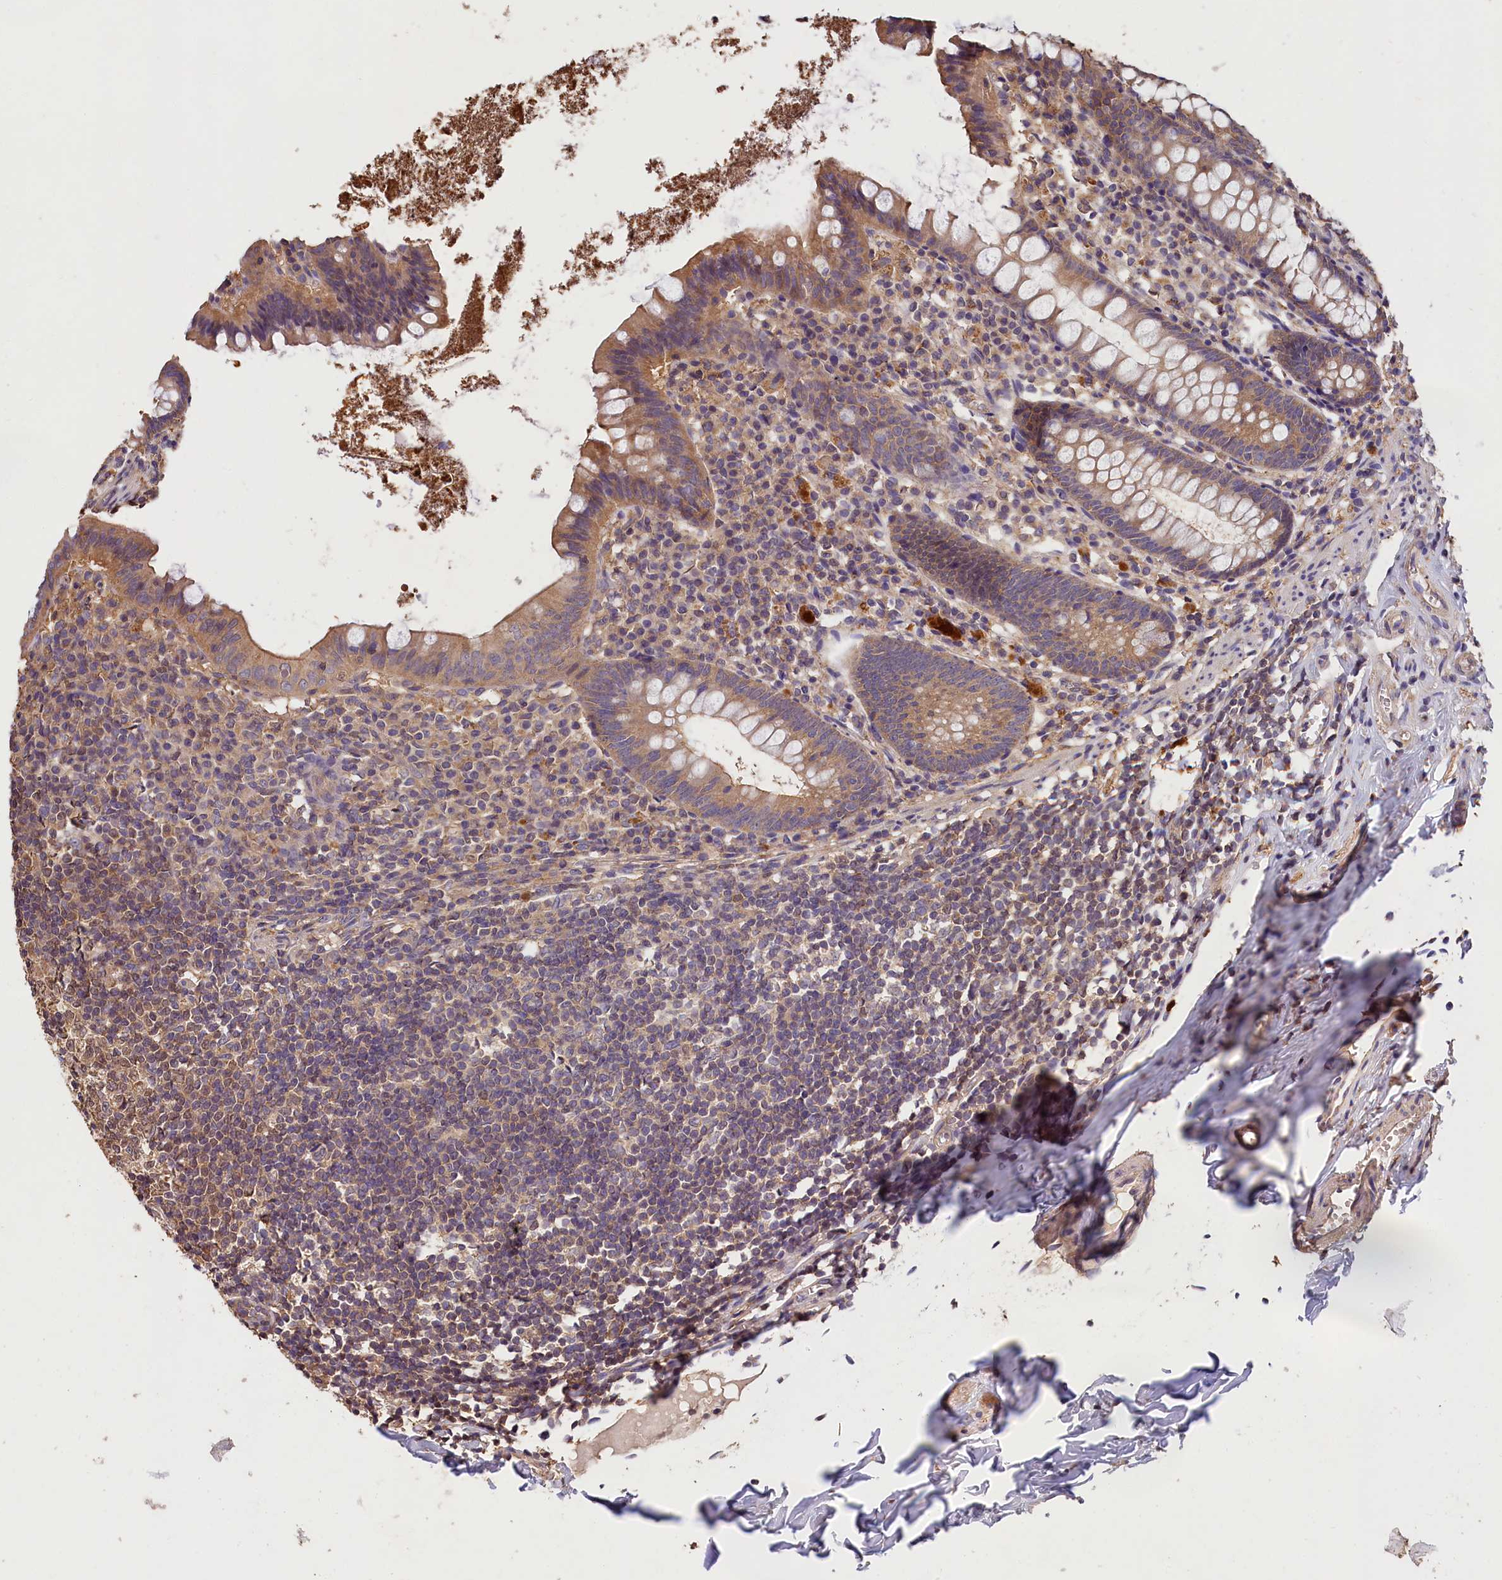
{"staining": {"intensity": "moderate", "quantity": ">75%", "location": "cytoplasmic/membranous"}, "tissue": "appendix", "cell_type": "Glandular cells", "image_type": "normal", "snomed": [{"axis": "morphology", "description": "Normal tissue, NOS"}, {"axis": "topography", "description": "Appendix"}], "caption": "Brown immunohistochemical staining in unremarkable appendix shows moderate cytoplasmic/membranous positivity in approximately >75% of glandular cells. (IHC, brightfield microscopy, high magnification).", "gene": "OAS3", "patient": {"sex": "female", "age": 51}}